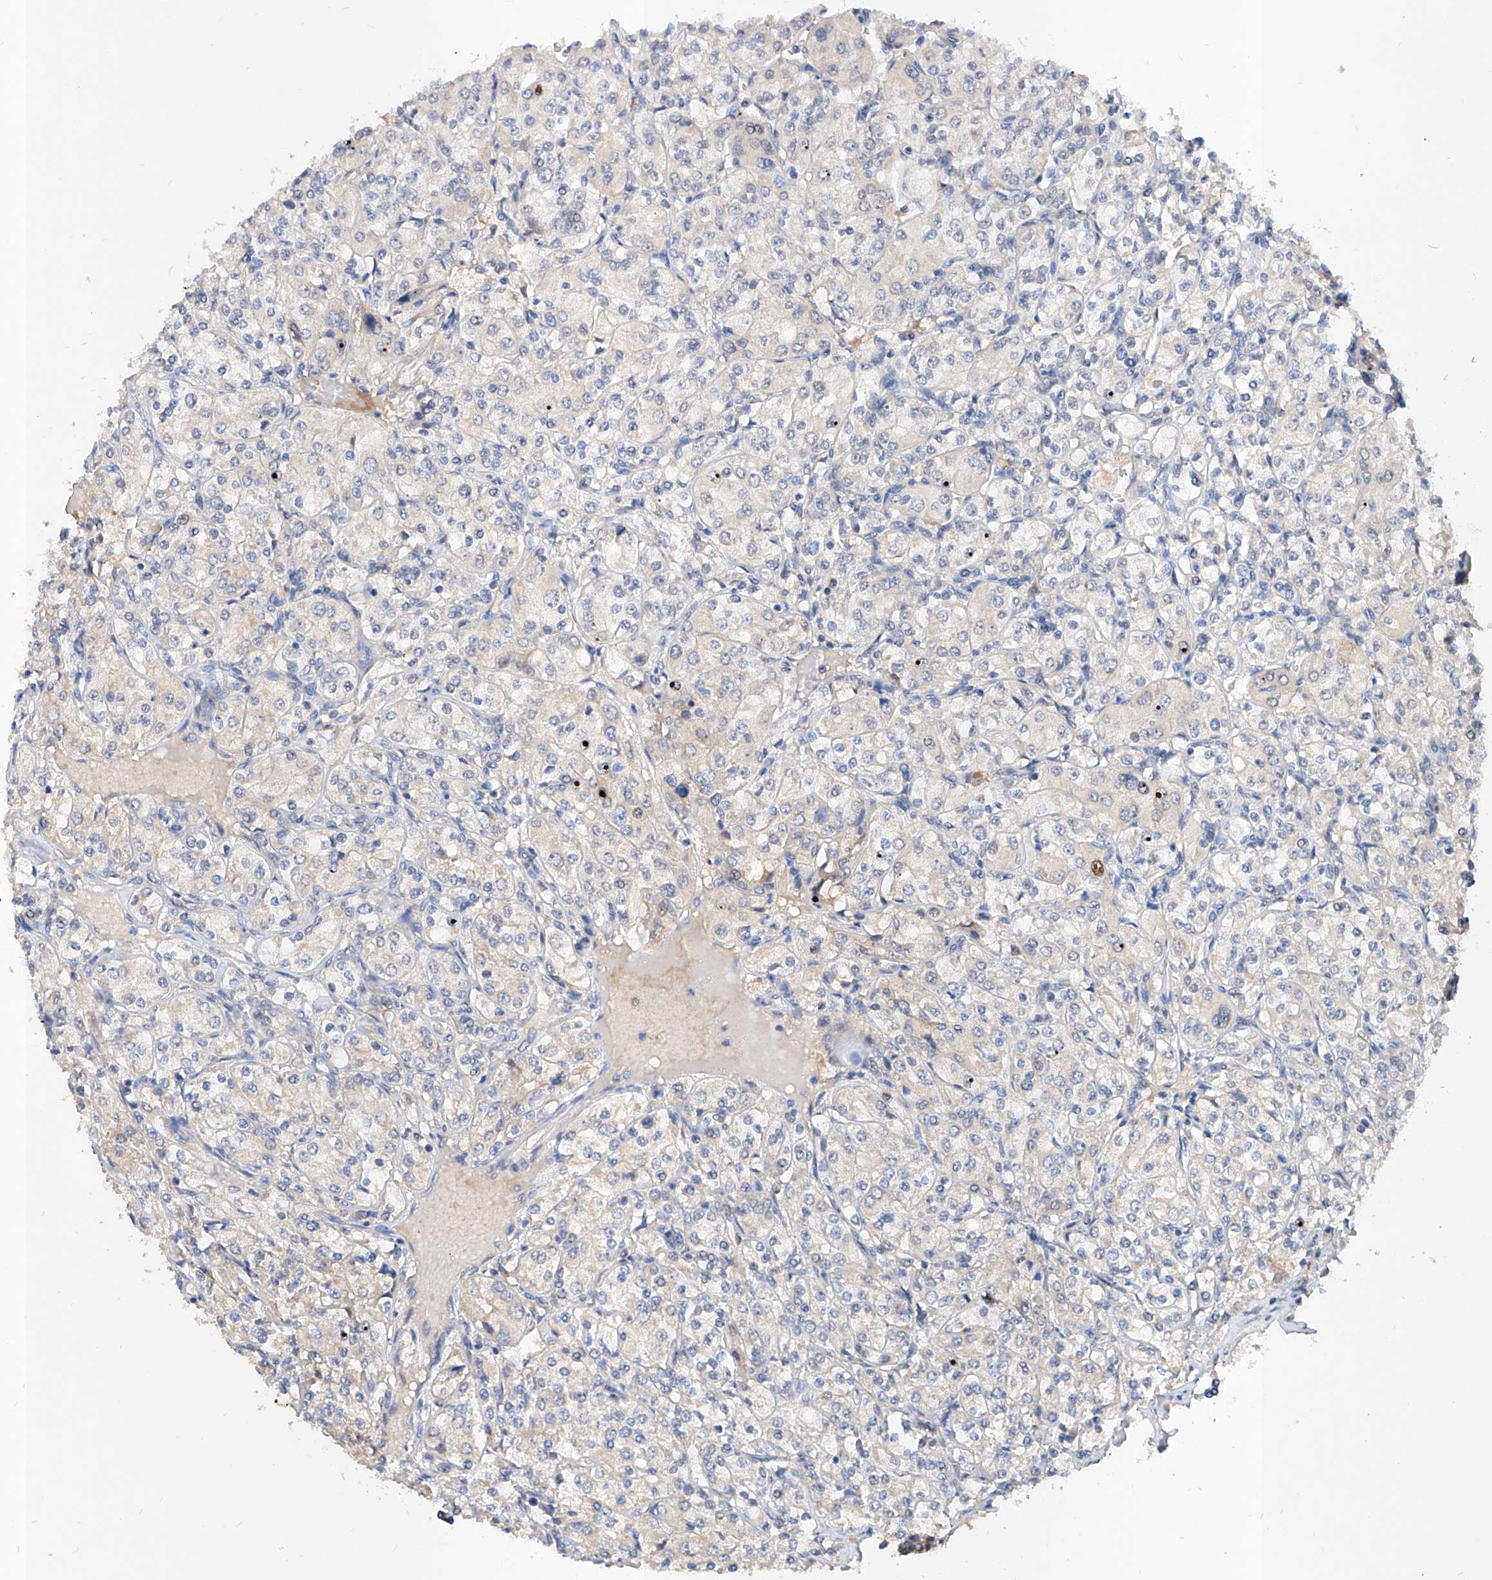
{"staining": {"intensity": "negative", "quantity": "none", "location": "none"}, "tissue": "renal cancer", "cell_type": "Tumor cells", "image_type": "cancer", "snomed": [{"axis": "morphology", "description": "Adenocarcinoma, NOS"}, {"axis": "topography", "description": "Kidney"}], "caption": "Renal cancer was stained to show a protein in brown. There is no significant expression in tumor cells.", "gene": "CARMIL3", "patient": {"sex": "male", "age": 77}}